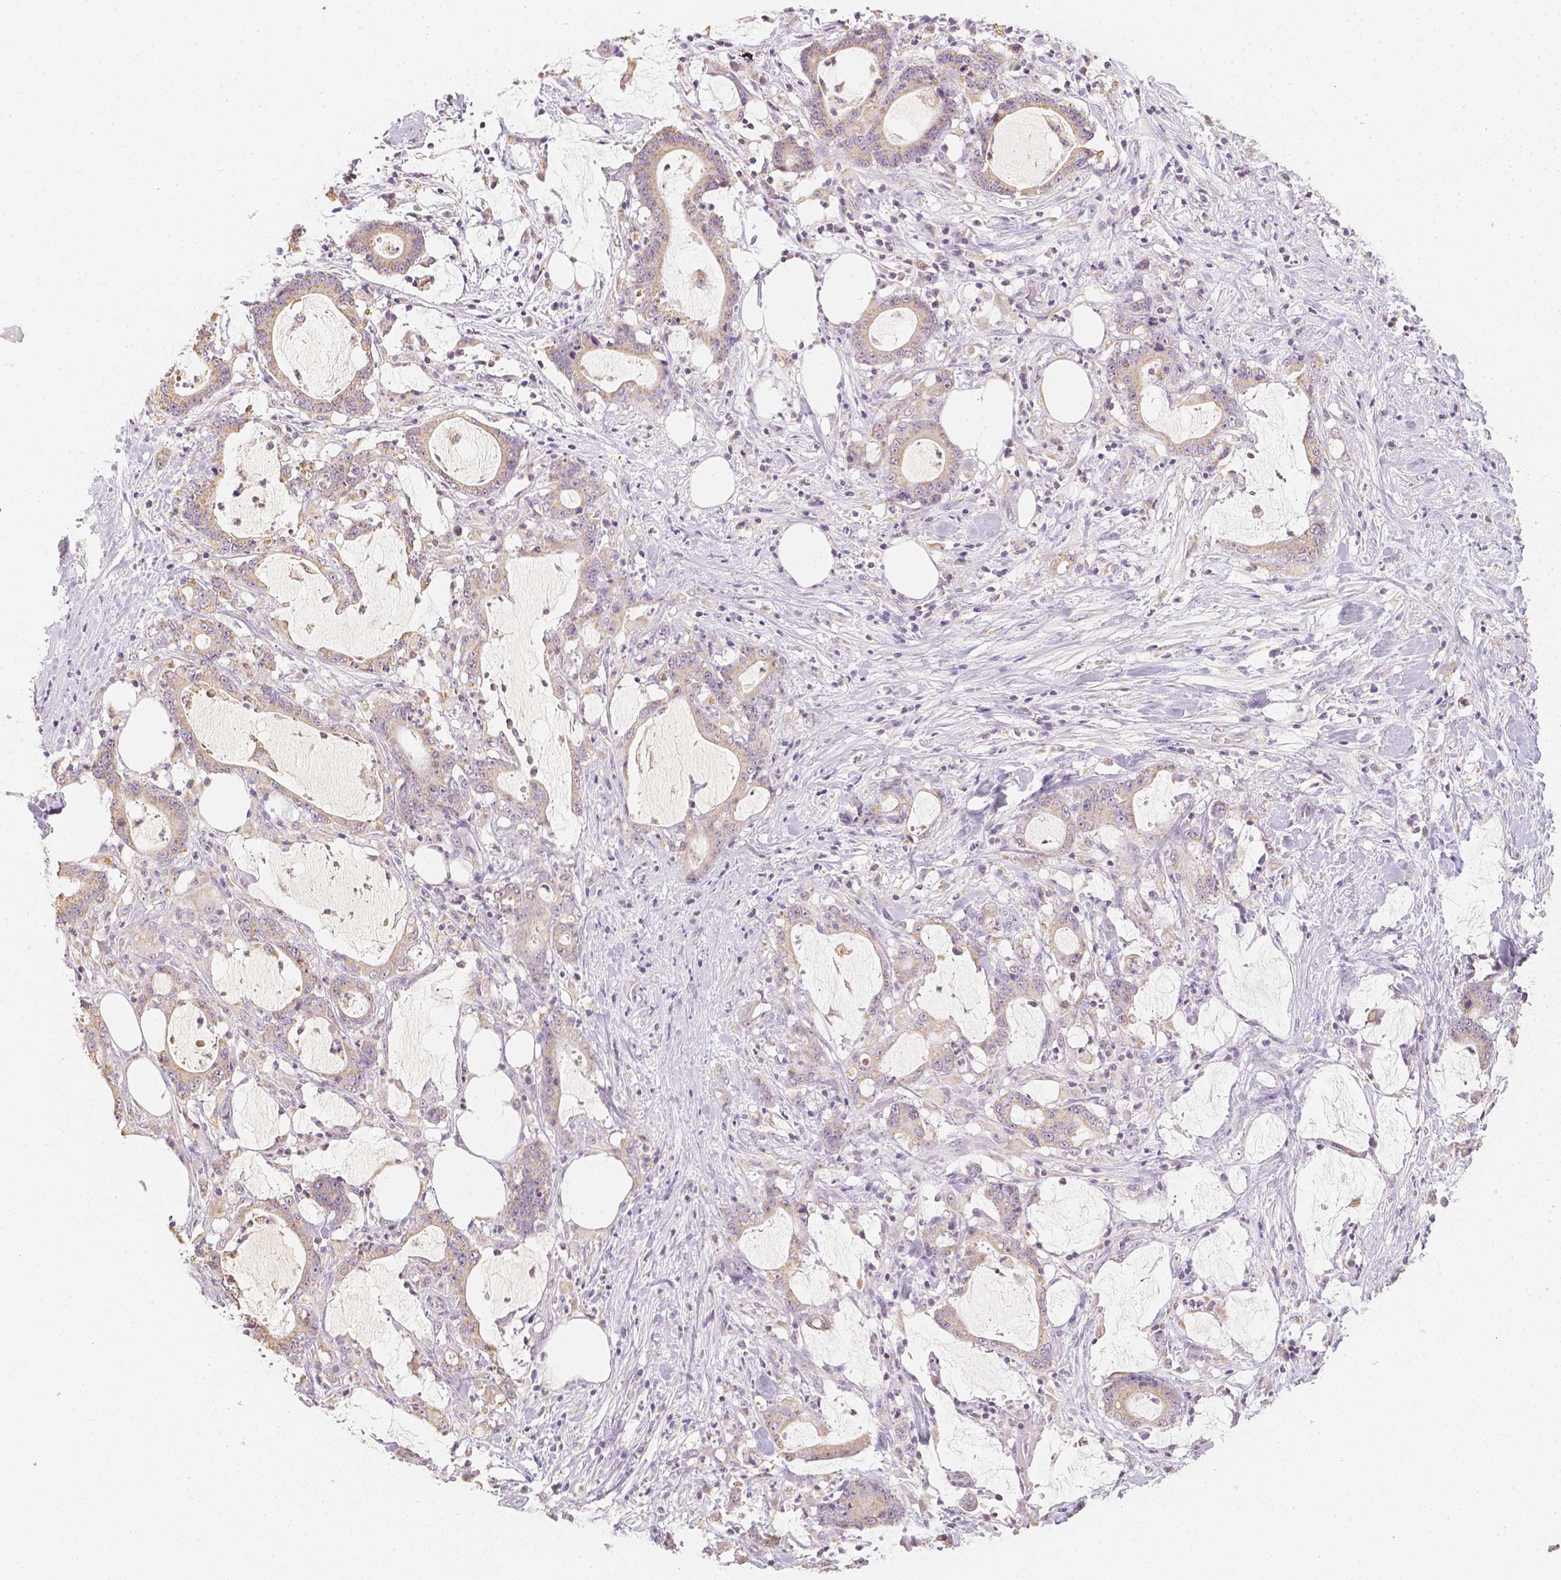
{"staining": {"intensity": "moderate", "quantity": ">75%", "location": "cytoplasmic/membranous"}, "tissue": "stomach cancer", "cell_type": "Tumor cells", "image_type": "cancer", "snomed": [{"axis": "morphology", "description": "Adenocarcinoma, NOS"}, {"axis": "topography", "description": "Stomach, upper"}], "caption": "Tumor cells reveal medium levels of moderate cytoplasmic/membranous expression in approximately >75% of cells in human stomach cancer. (DAB (3,3'-diaminobenzidine) IHC, brown staining for protein, blue staining for nuclei).", "gene": "NVL", "patient": {"sex": "male", "age": 68}}